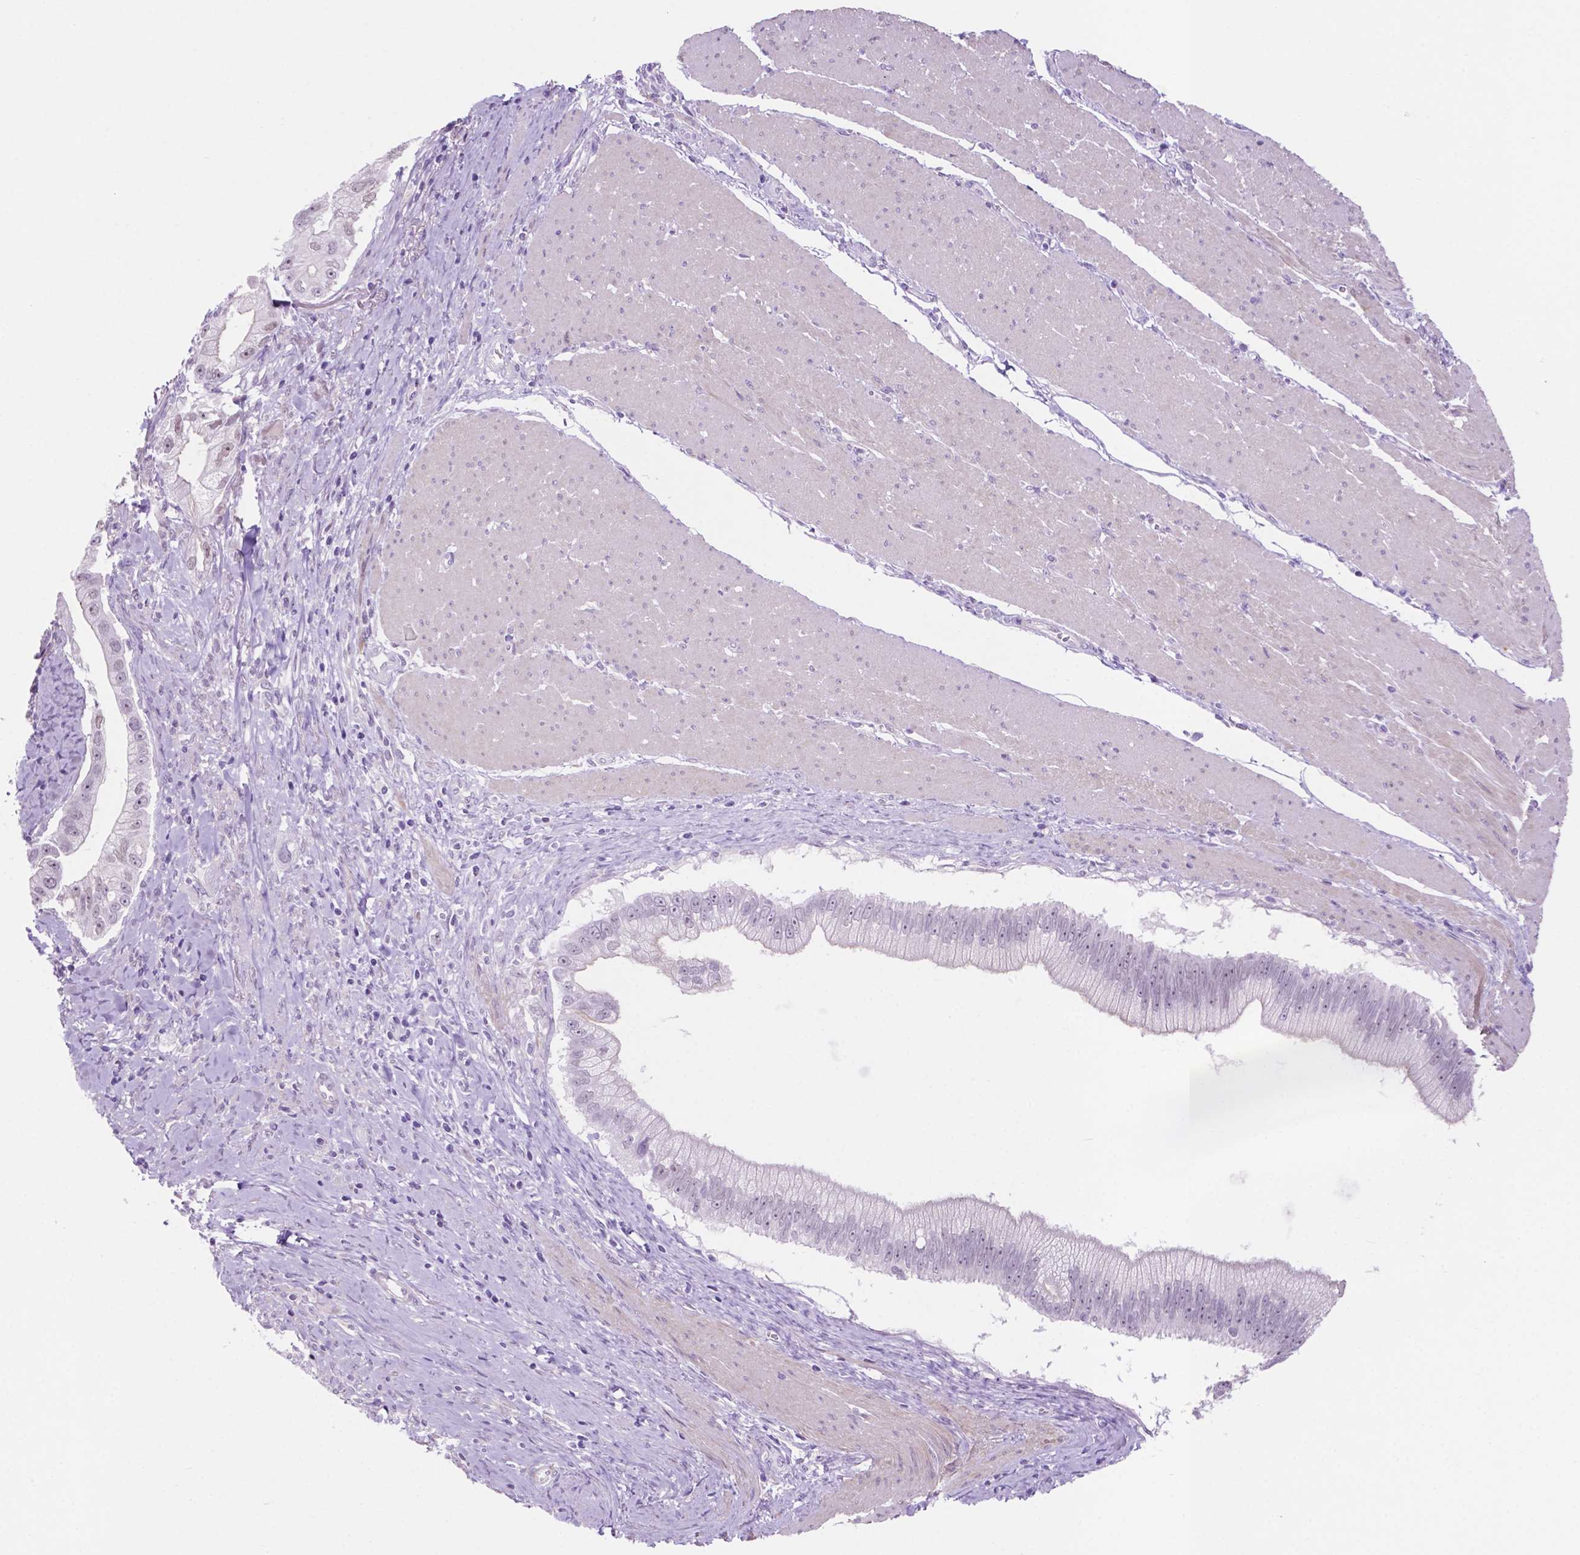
{"staining": {"intensity": "negative", "quantity": "none", "location": "none"}, "tissue": "pancreatic cancer", "cell_type": "Tumor cells", "image_type": "cancer", "snomed": [{"axis": "morphology", "description": "Adenocarcinoma, NOS"}, {"axis": "topography", "description": "Pancreas"}], "caption": "This is a image of immunohistochemistry (IHC) staining of pancreatic adenocarcinoma, which shows no positivity in tumor cells.", "gene": "ACY3", "patient": {"sex": "male", "age": 70}}